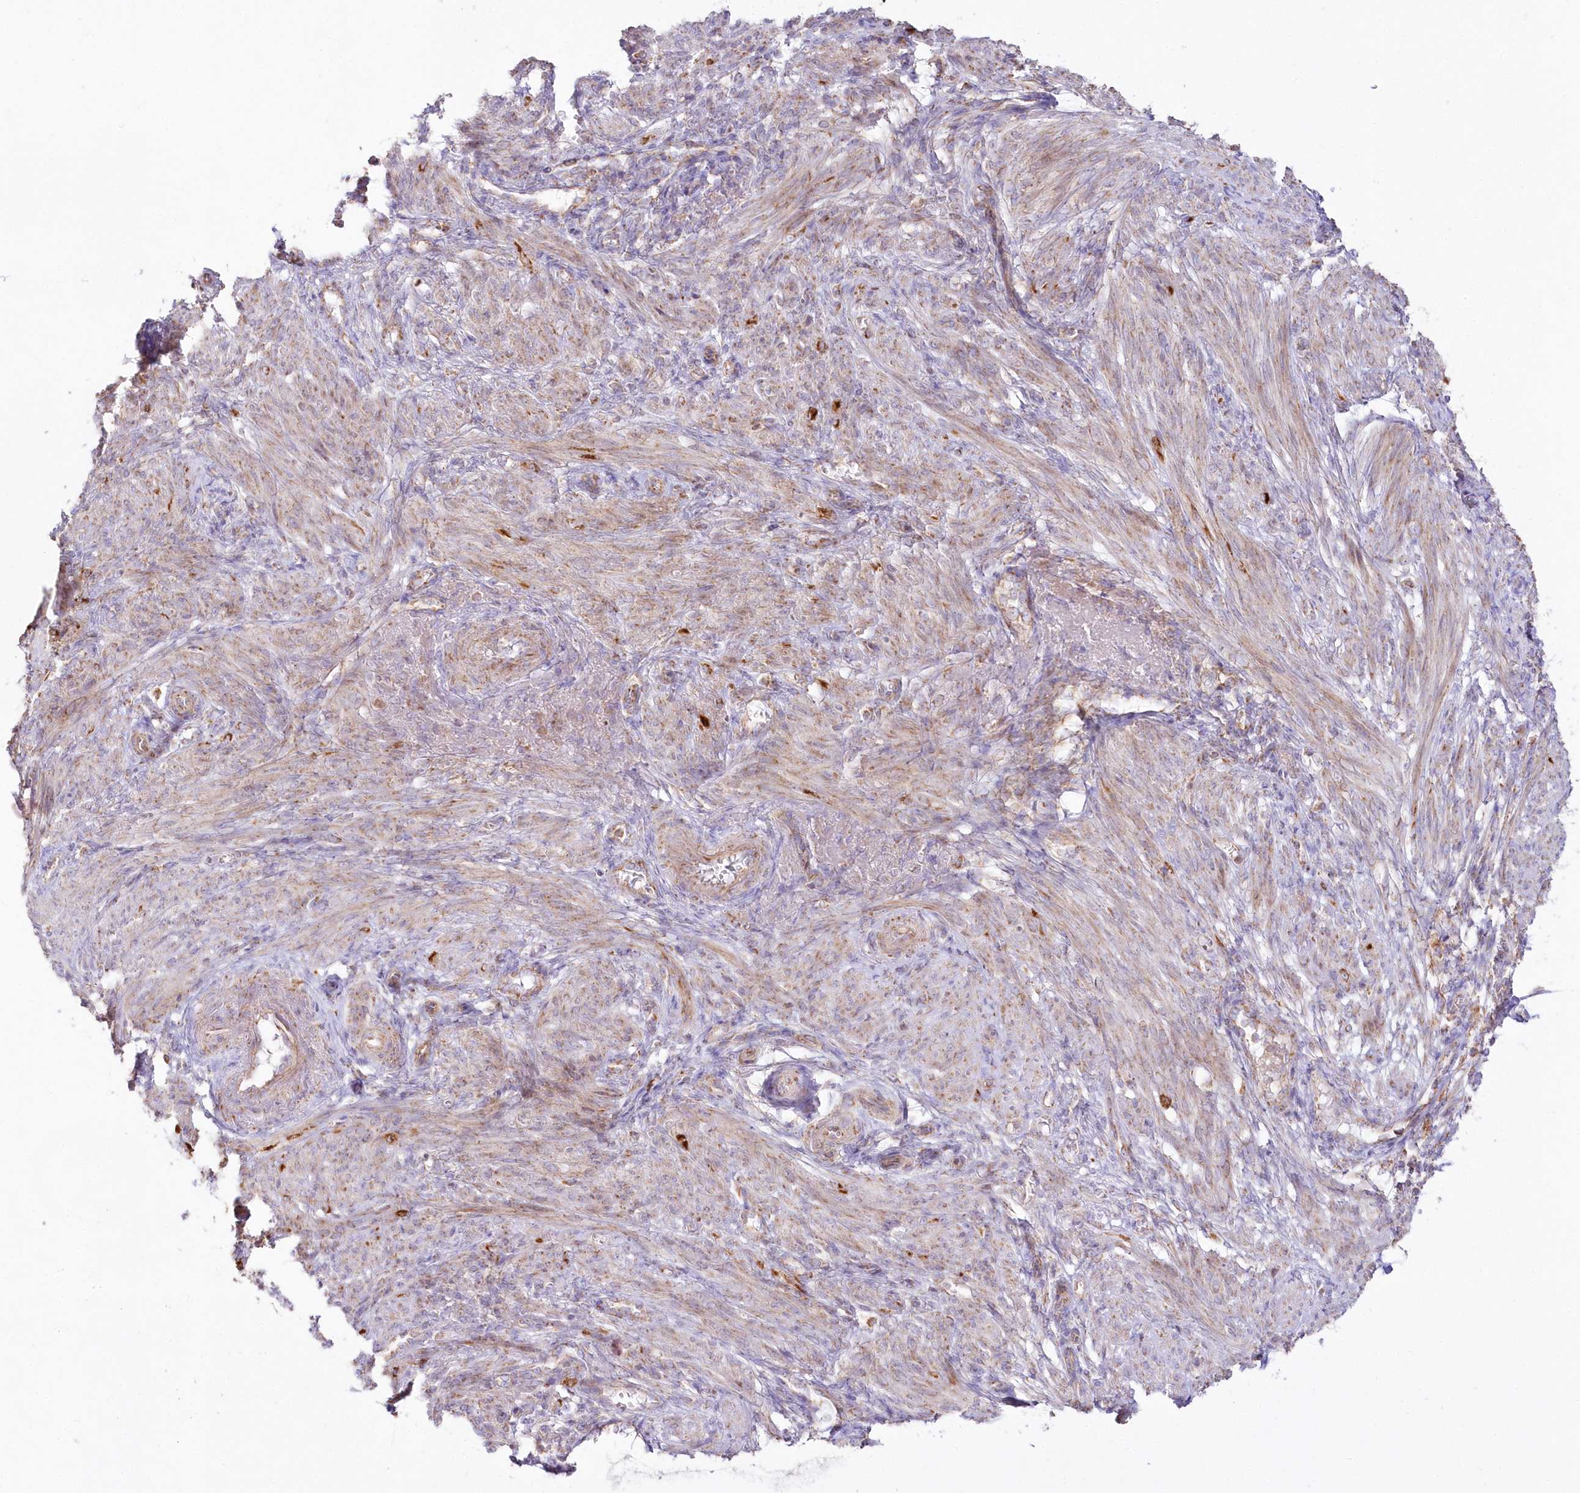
{"staining": {"intensity": "moderate", "quantity": "25%-75%", "location": "cytoplasmic/membranous"}, "tissue": "smooth muscle", "cell_type": "Smooth muscle cells", "image_type": "normal", "snomed": [{"axis": "morphology", "description": "Normal tissue, NOS"}, {"axis": "topography", "description": "Smooth muscle"}], "caption": "An image of smooth muscle stained for a protein displays moderate cytoplasmic/membranous brown staining in smooth muscle cells.", "gene": "DNA2", "patient": {"sex": "female", "age": 39}}